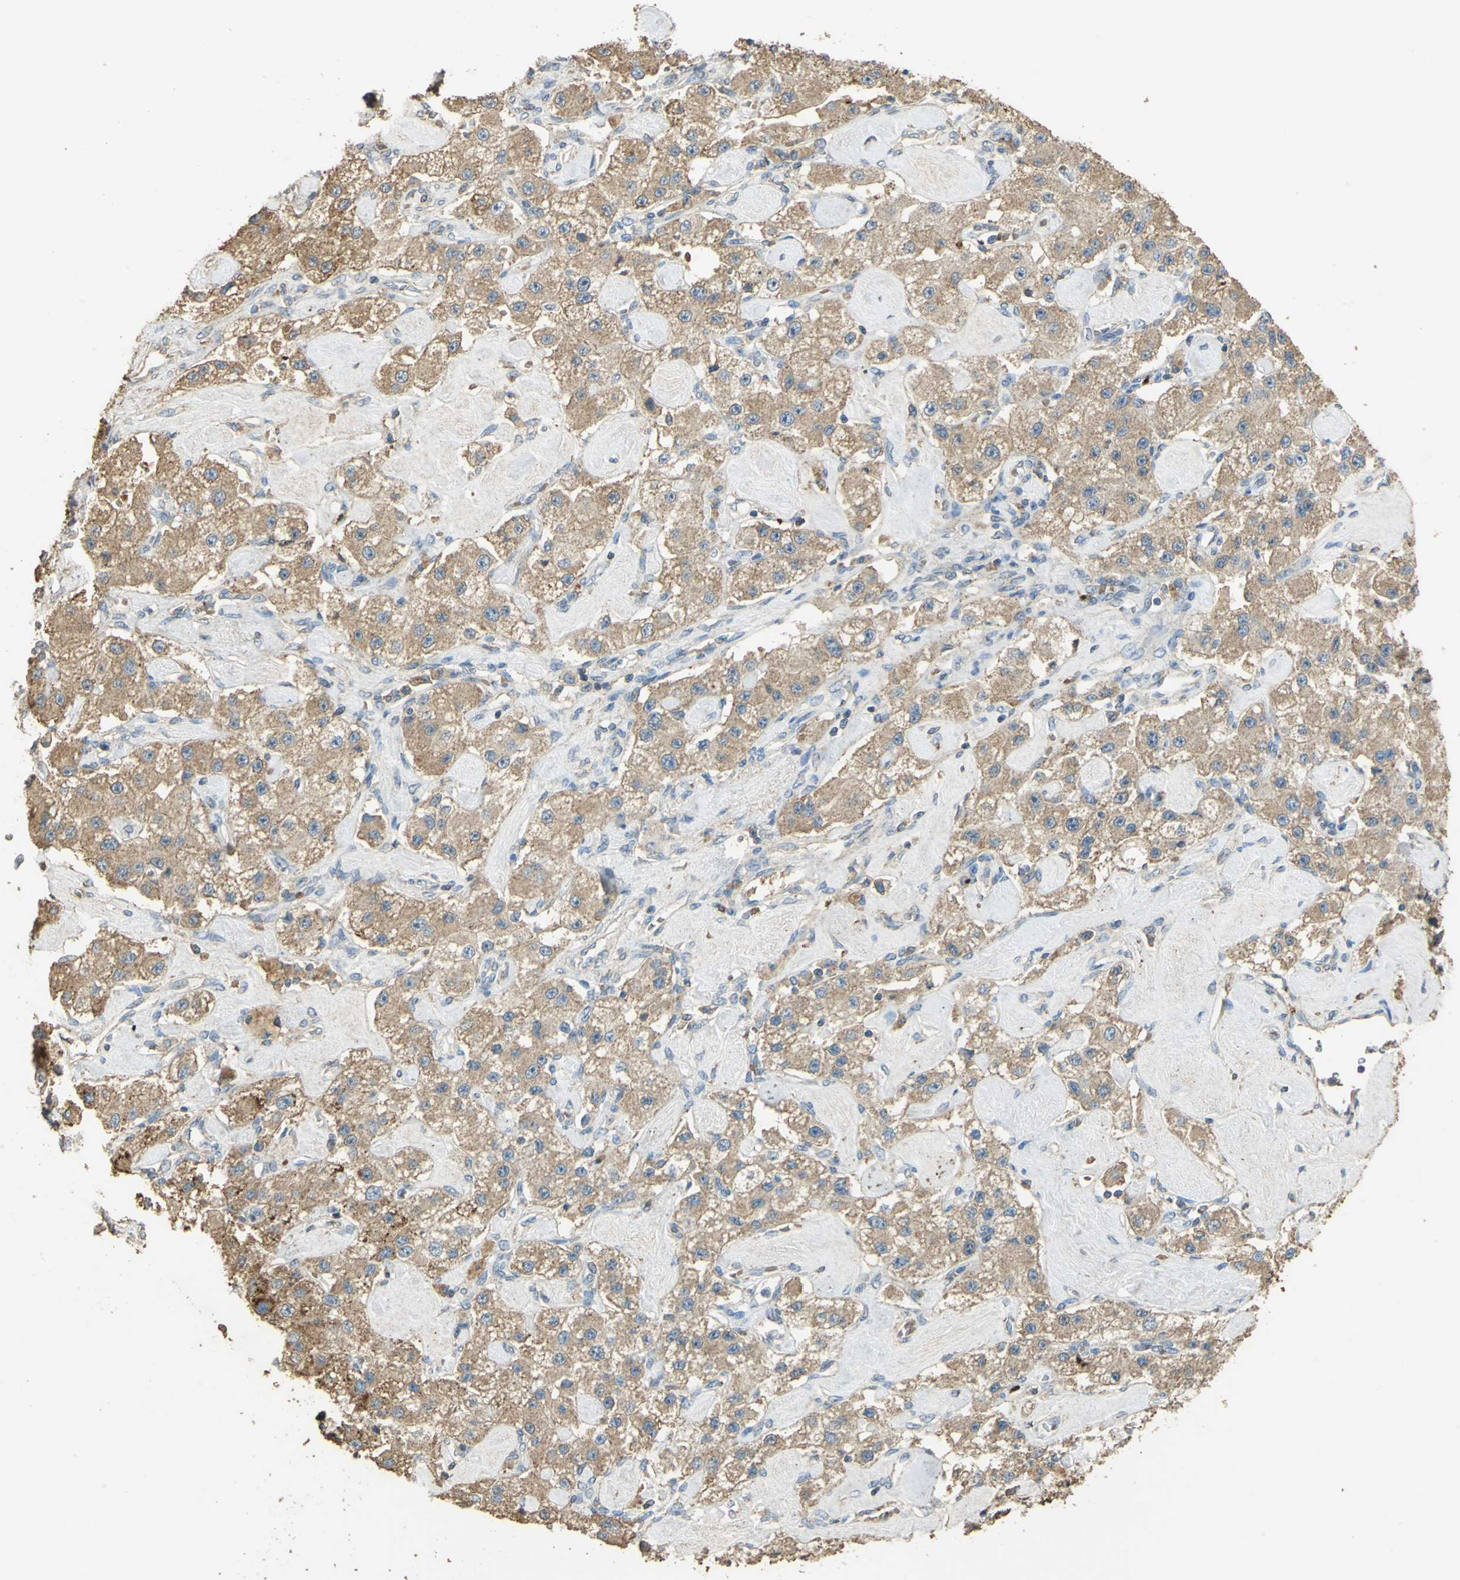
{"staining": {"intensity": "weak", "quantity": ">75%", "location": "cytoplasmic/membranous"}, "tissue": "carcinoid", "cell_type": "Tumor cells", "image_type": "cancer", "snomed": [{"axis": "morphology", "description": "Carcinoid, malignant, NOS"}, {"axis": "topography", "description": "Pancreas"}], "caption": "Carcinoid stained with a brown dye demonstrates weak cytoplasmic/membranous positive positivity in approximately >75% of tumor cells.", "gene": "TRAPPC2", "patient": {"sex": "male", "age": 41}}